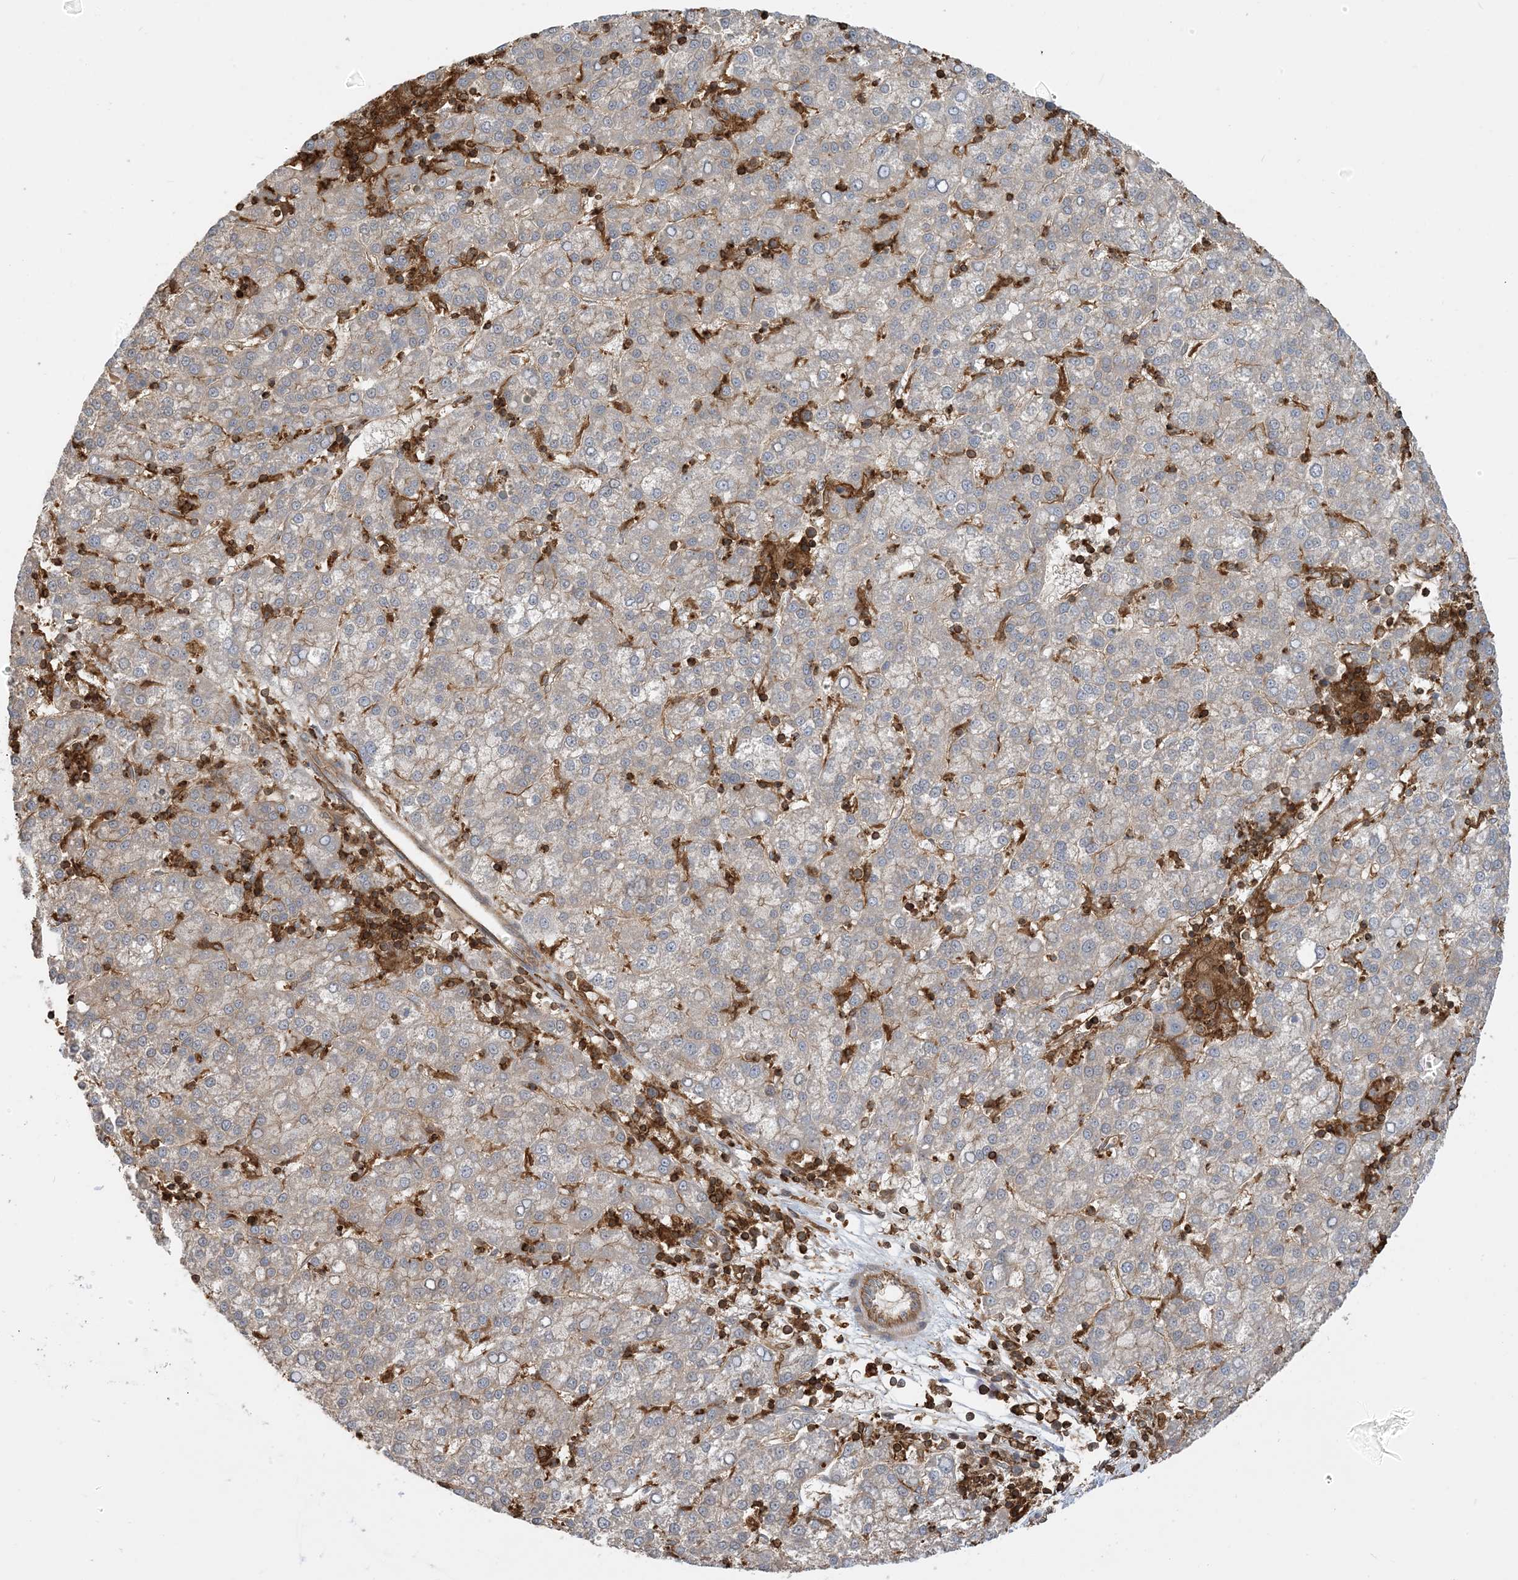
{"staining": {"intensity": "weak", "quantity": "<25%", "location": "cytoplasmic/membranous"}, "tissue": "liver cancer", "cell_type": "Tumor cells", "image_type": "cancer", "snomed": [{"axis": "morphology", "description": "Carcinoma, Hepatocellular, NOS"}, {"axis": "topography", "description": "Liver"}], "caption": "An IHC histopathology image of hepatocellular carcinoma (liver) is shown. There is no staining in tumor cells of hepatocellular carcinoma (liver).", "gene": "CAPZB", "patient": {"sex": "female", "age": 58}}